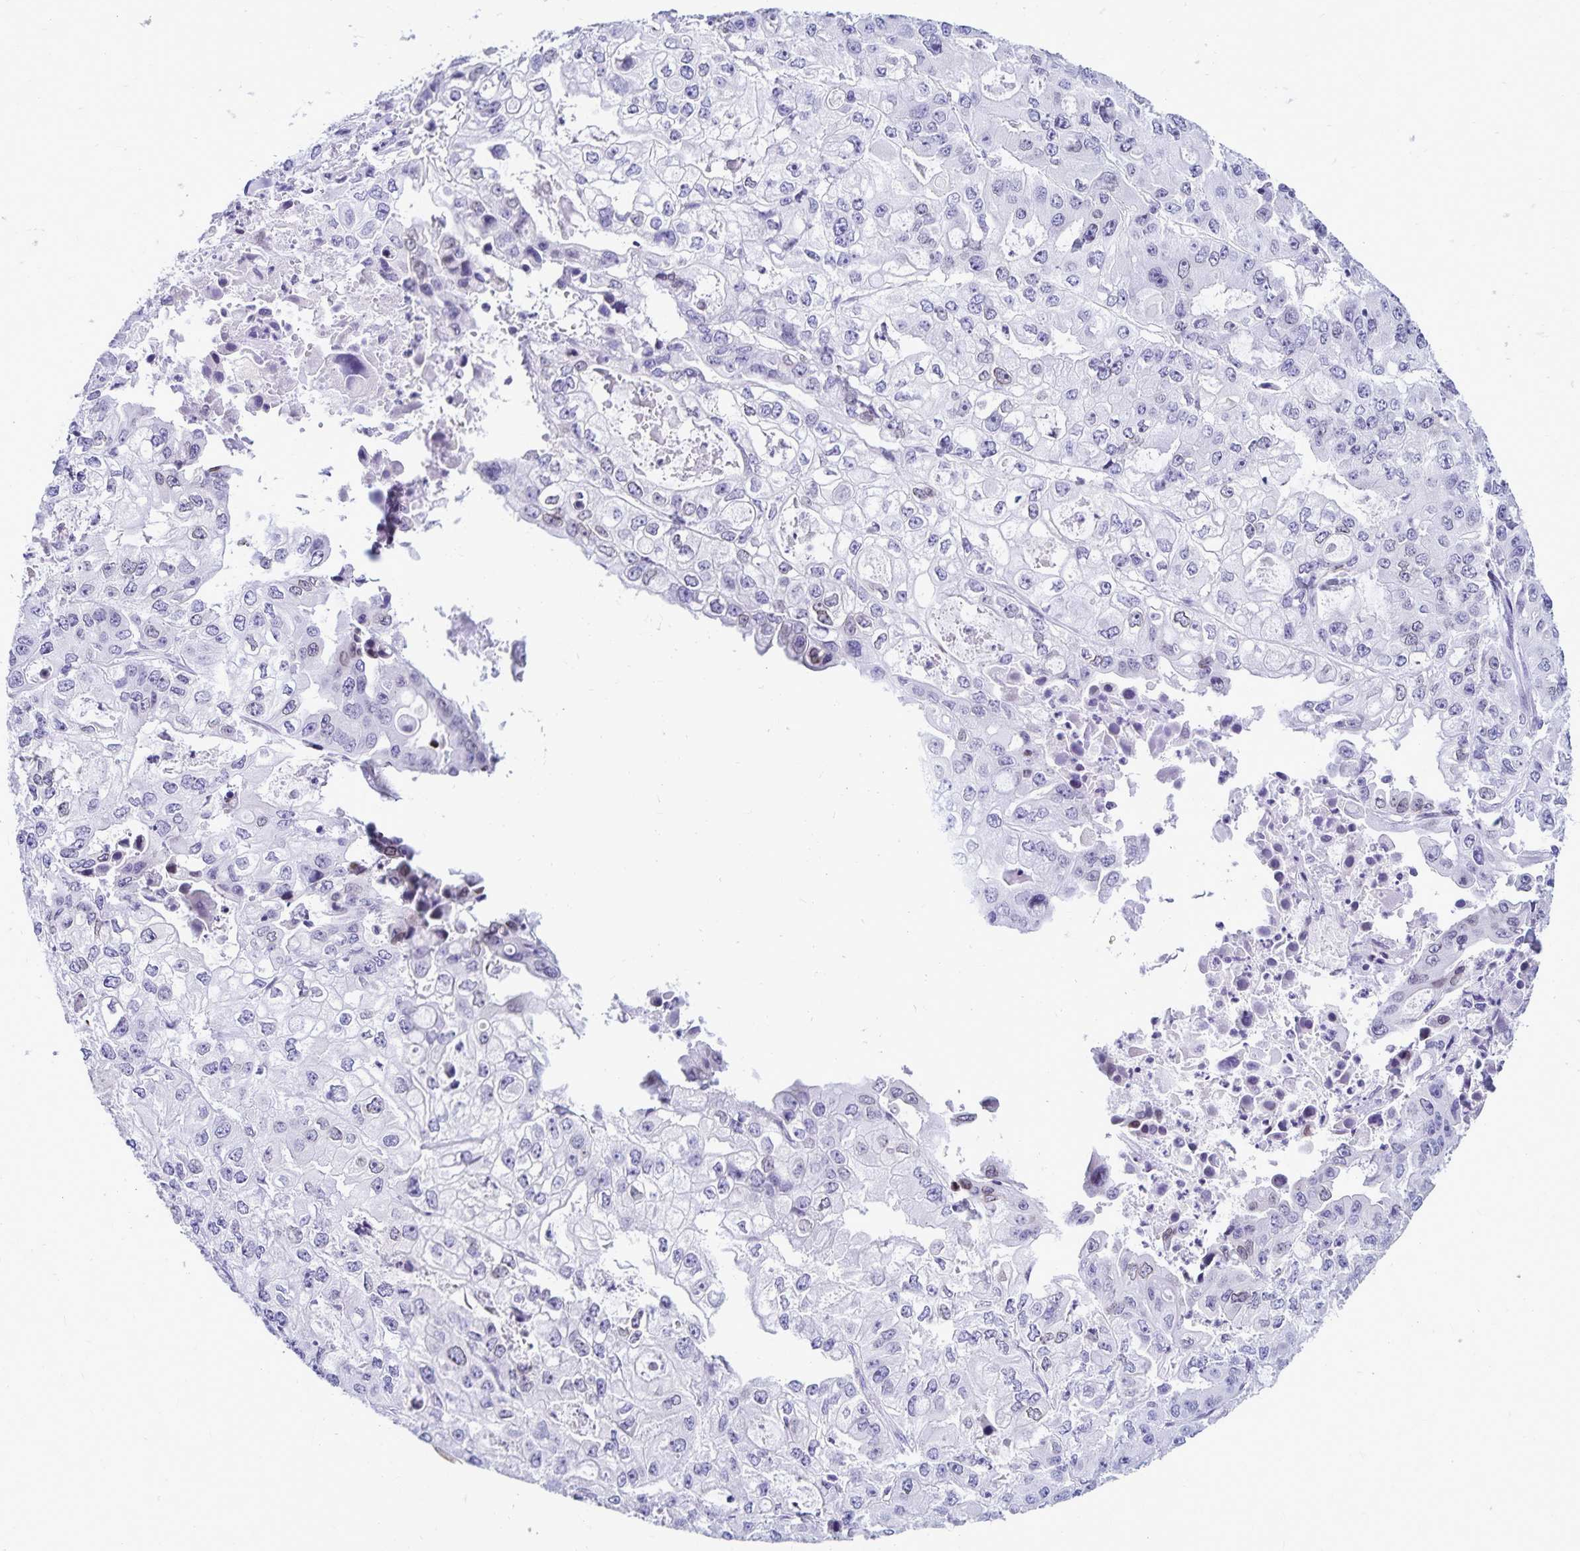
{"staining": {"intensity": "negative", "quantity": "none", "location": "none"}, "tissue": "ovarian cancer", "cell_type": "Tumor cells", "image_type": "cancer", "snomed": [{"axis": "morphology", "description": "Cystadenocarcinoma, serous, NOS"}, {"axis": "topography", "description": "Ovary"}], "caption": "Immunohistochemistry photomicrograph of human ovarian serous cystadenocarcinoma stained for a protein (brown), which demonstrates no positivity in tumor cells. (Brightfield microscopy of DAB (3,3'-diaminobenzidine) immunohistochemistry (IHC) at high magnification).", "gene": "FAM166C", "patient": {"sex": "female", "age": 56}}